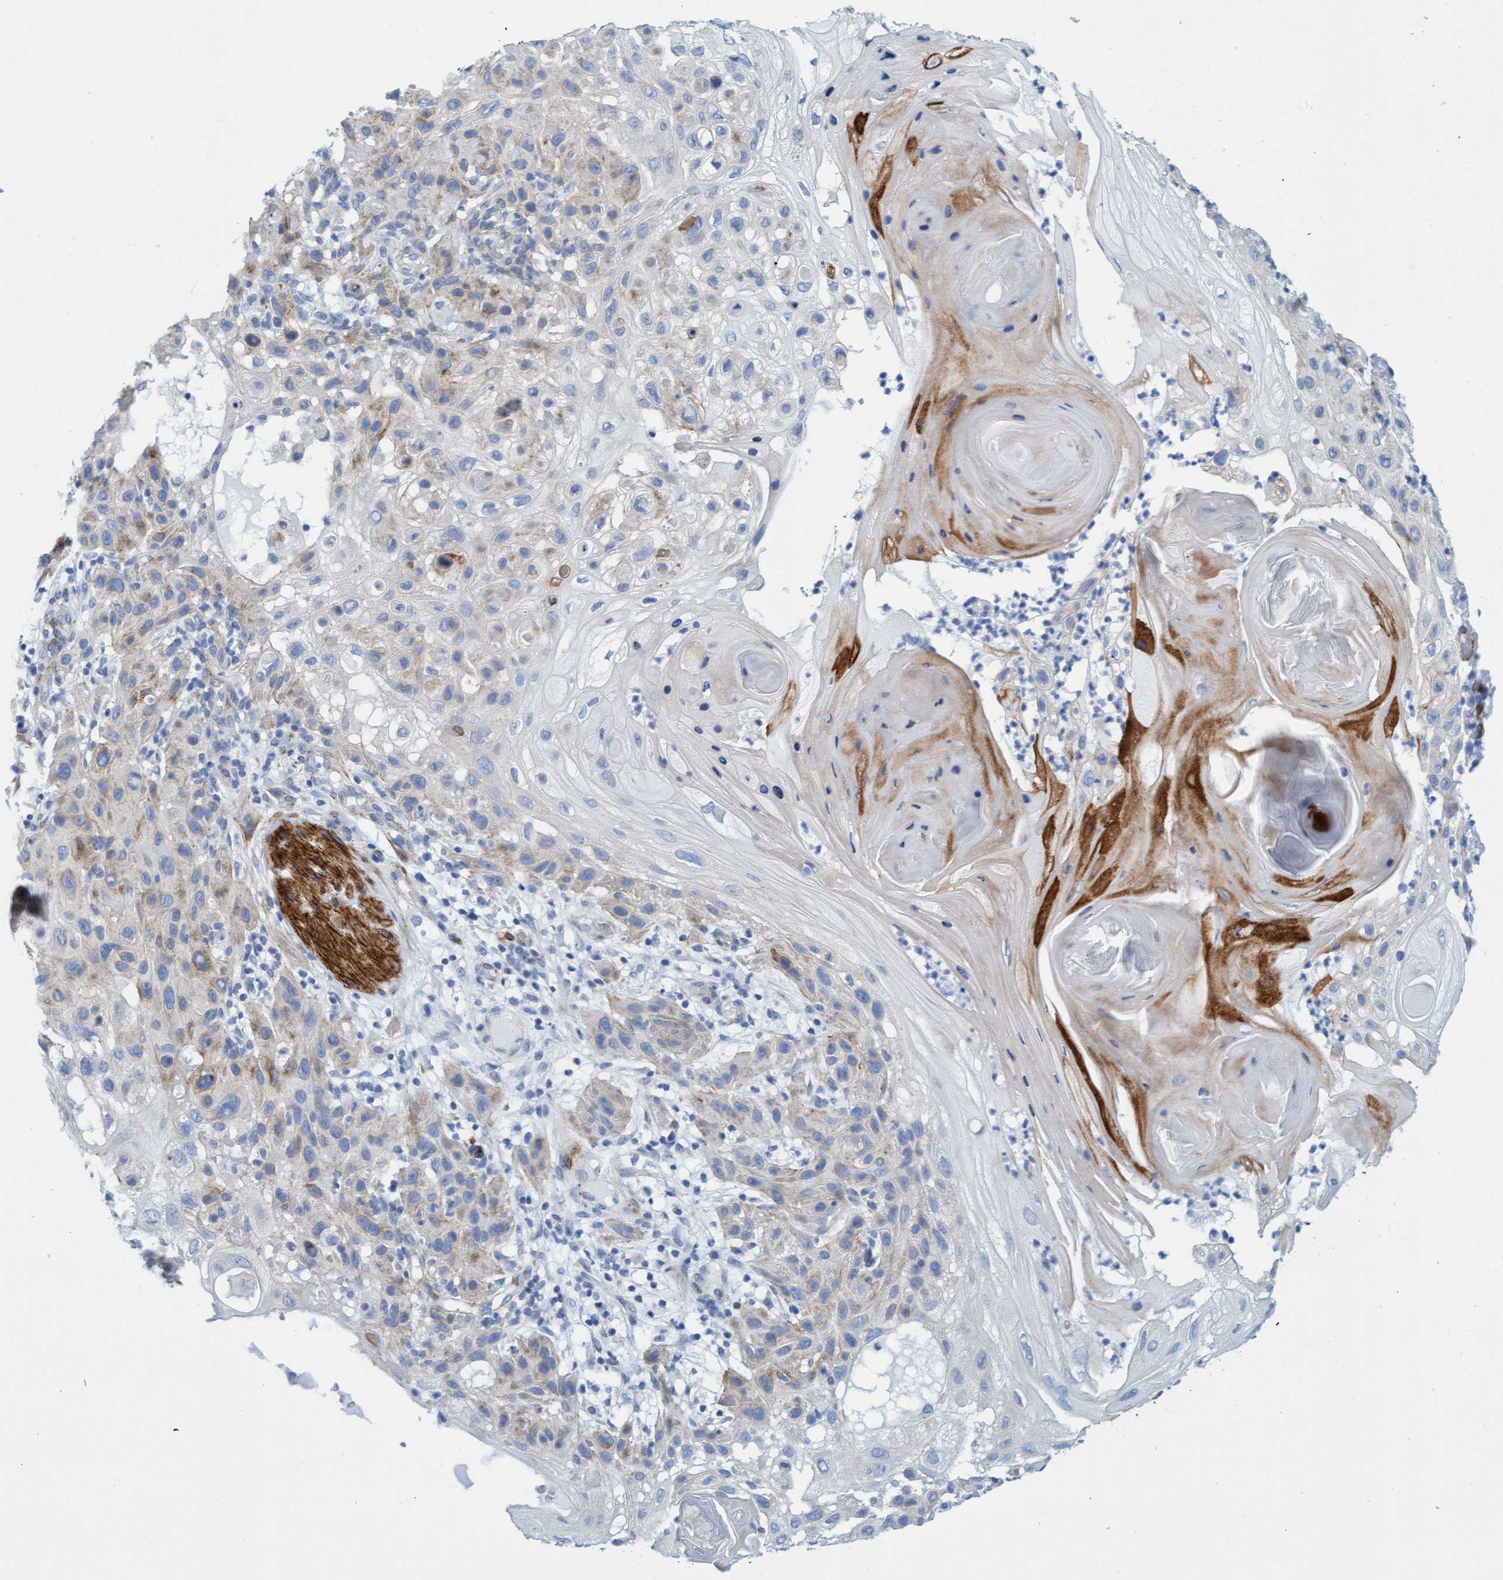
{"staining": {"intensity": "moderate", "quantity": "<25%", "location": "cytoplasmic/membranous"}, "tissue": "skin cancer", "cell_type": "Tumor cells", "image_type": "cancer", "snomed": [{"axis": "morphology", "description": "Squamous cell carcinoma, NOS"}, {"axis": "topography", "description": "Skin"}], "caption": "Skin cancer (squamous cell carcinoma) tissue displays moderate cytoplasmic/membranous staining in about <25% of tumor cells", "gene": "MTFR1", "patient": {"sex": "female", "age": 96}}